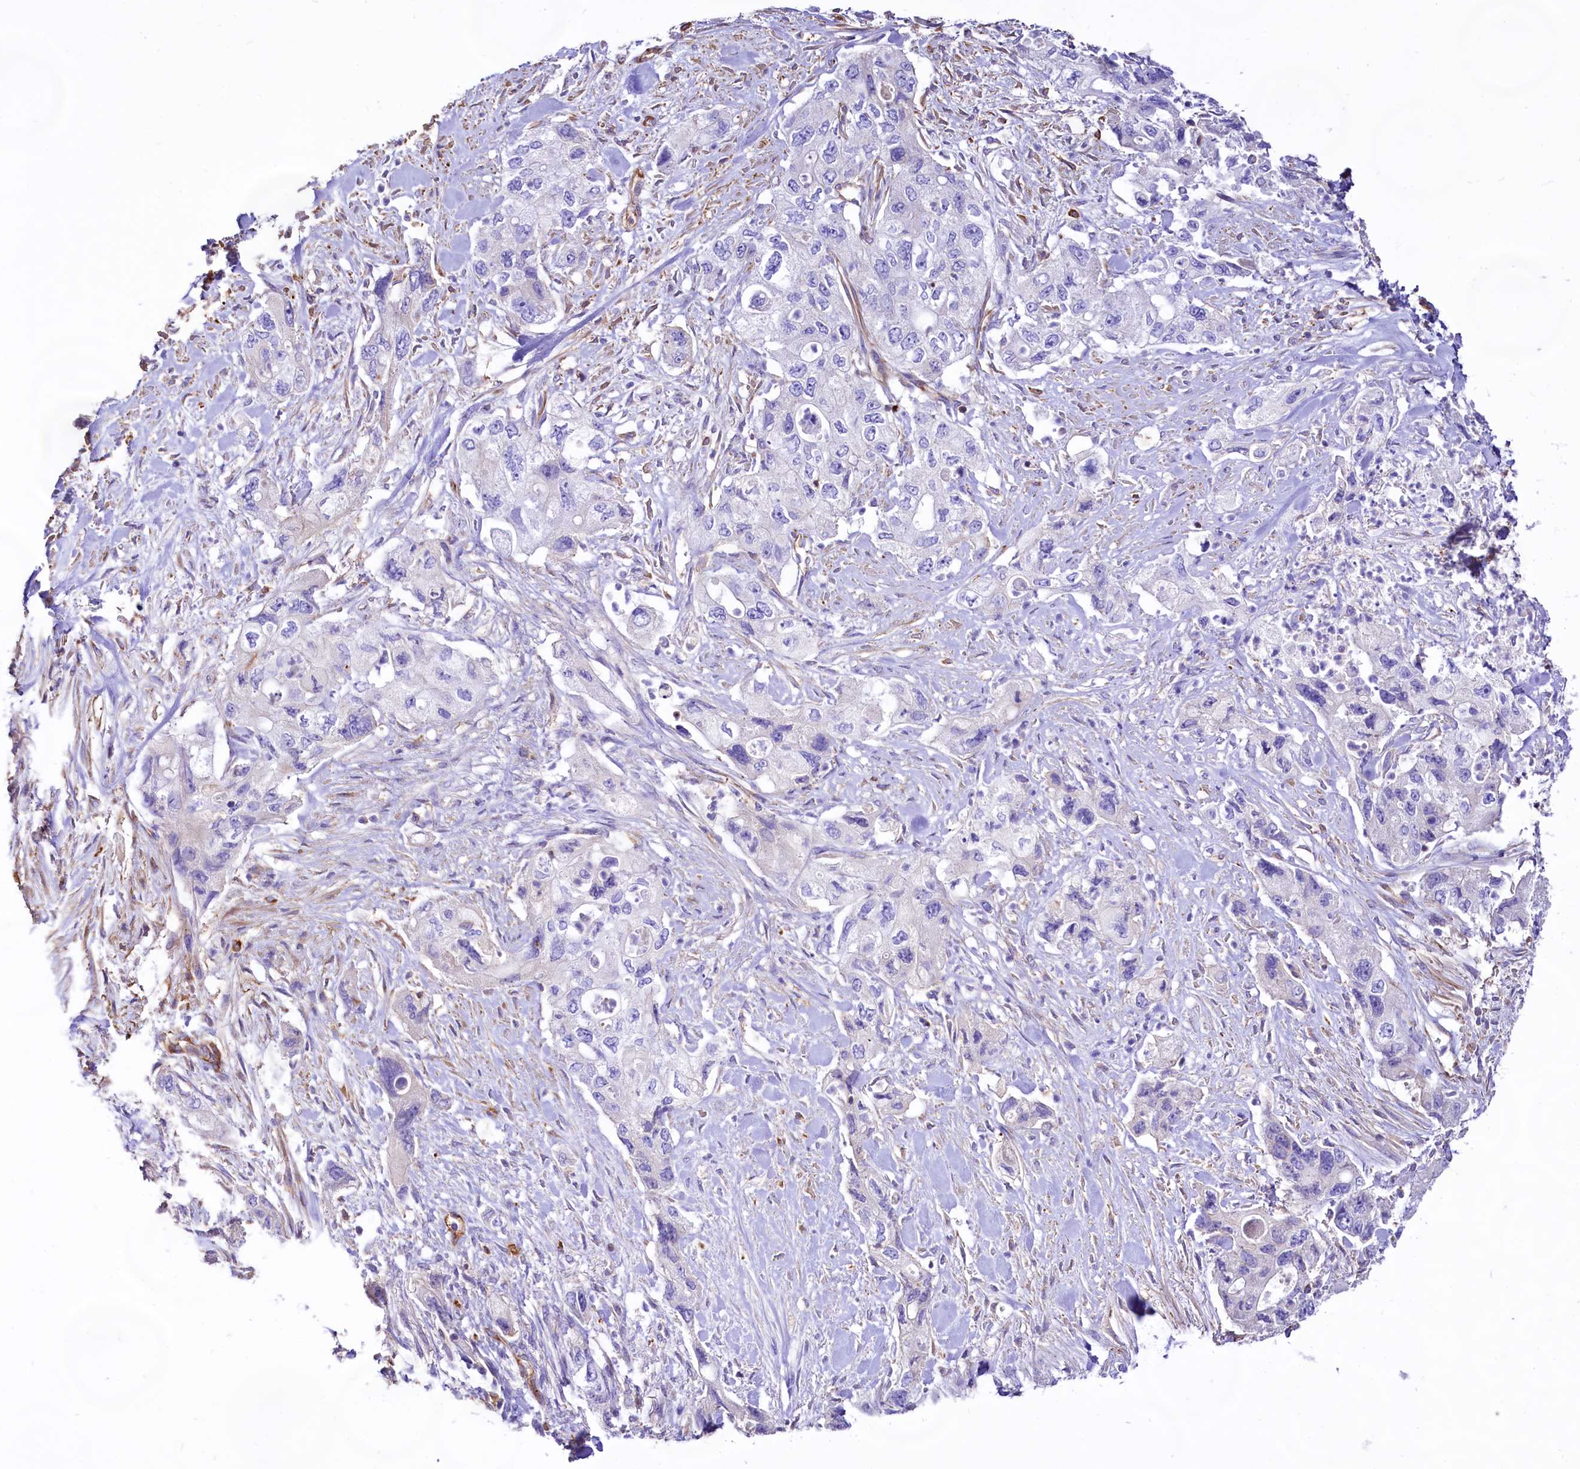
{"staining": {"intensity": "negative", "quantity": "none", "location": "none"}, "tissue": "pancreatic cancer", "cell_type": "Tumor cells", "image_type": "cancer", "snomed": [{"axis": "morphology", "description": "Adenocarcinoma, NOS"}, {"axis": "topography", "description": "Pancreas"}], "caption": "Immunohistochemical staining of human pancreatic cancer reveals no significant expression in tumor cells. The staining was performed using DAB to visualize the protein expression in brown, while the nuclei were stained in blue with hematoxylin (Magnification: 20x).", "gene": "CD99", "patient": {"sex": "female", "age": 73}}